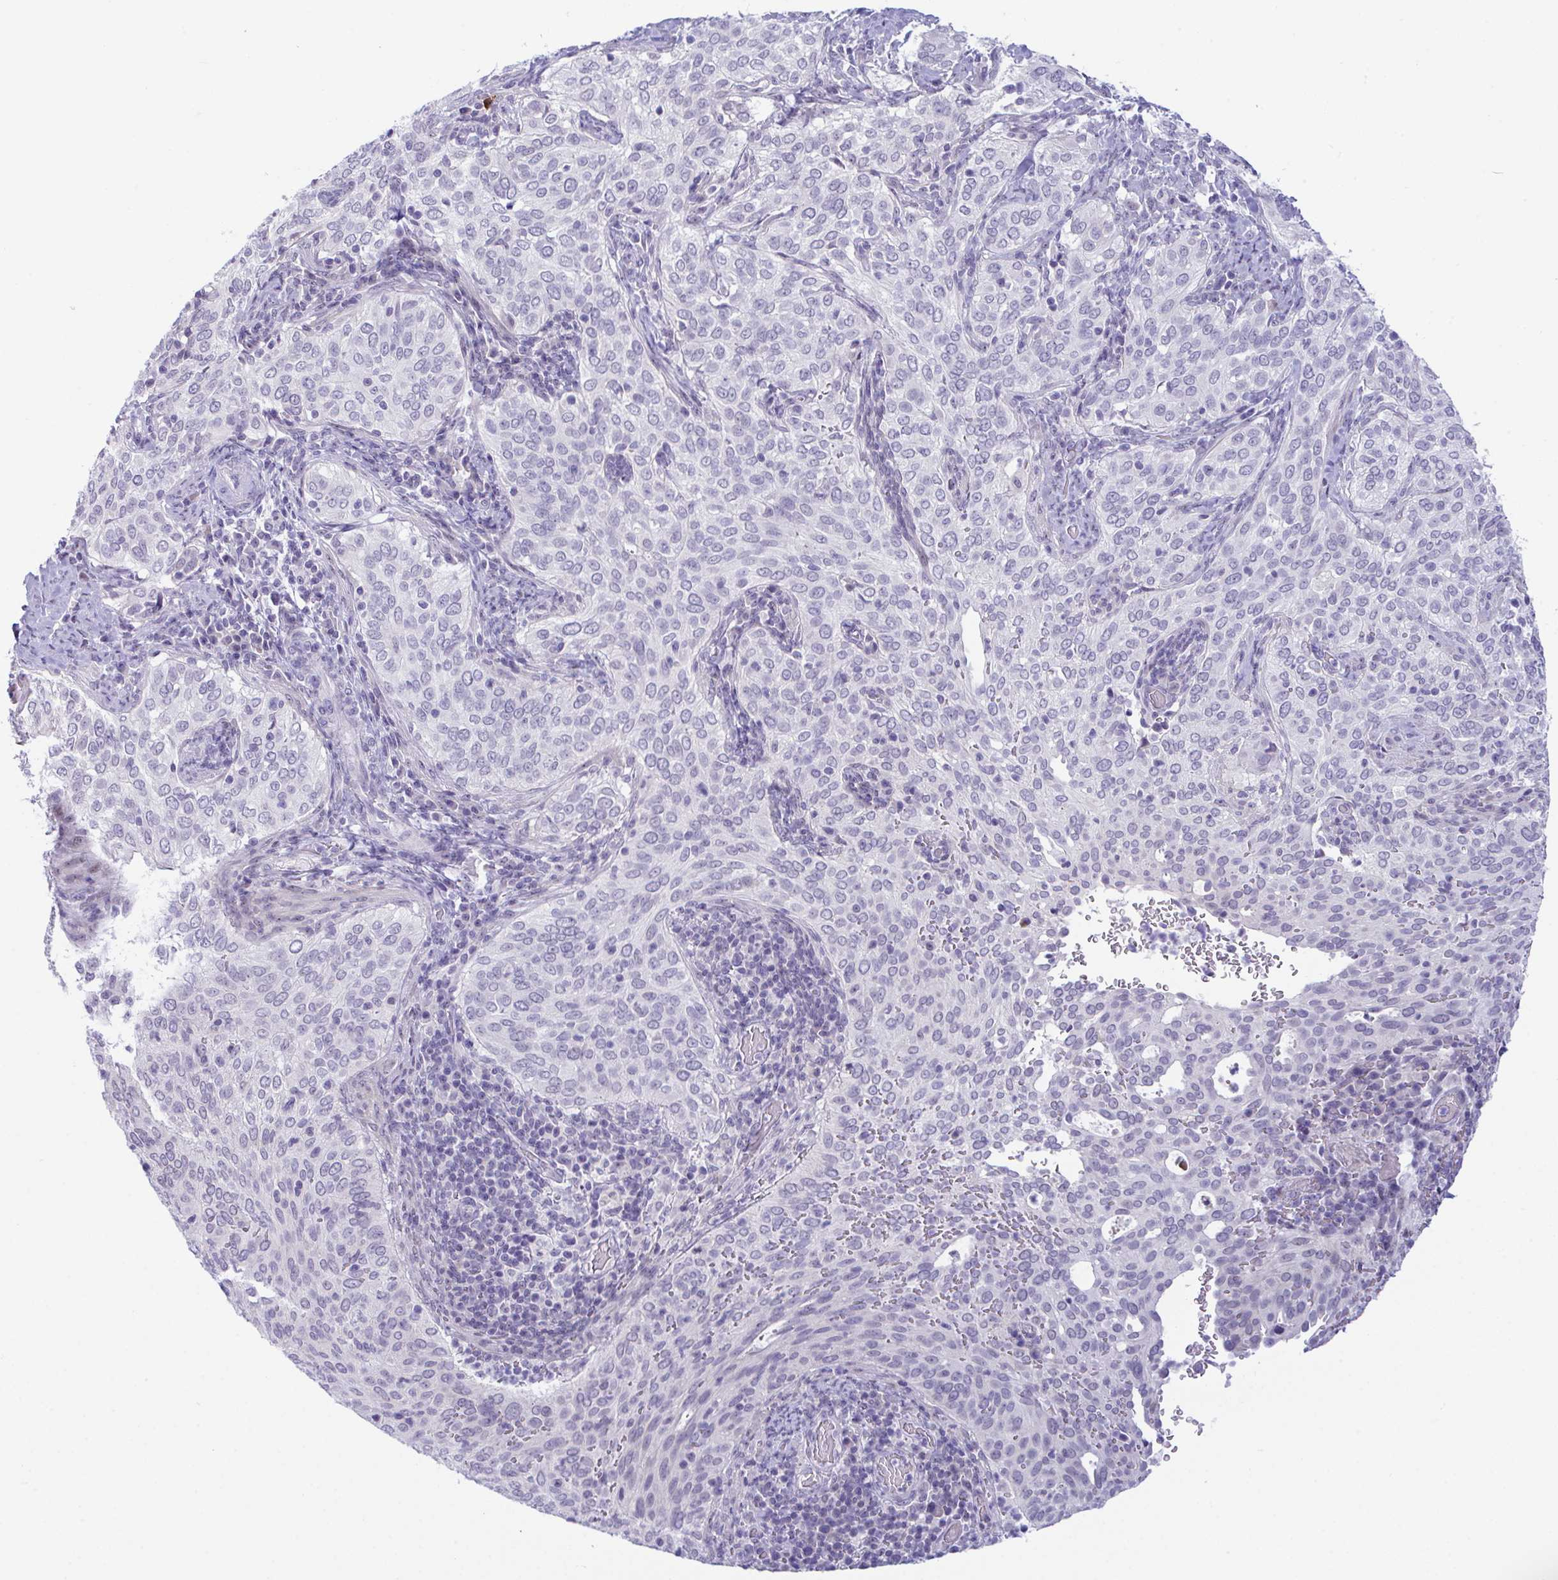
{"staining": {"intensity": "negative", "quantity": "none", "location": "none"}, "tissue": "cervical cancer", "cell_type": "Tumor cells", "image_type": "cancer", "snomed": [{"axis": "morphology", "description": "Squamous cell carcinoma, NOS"}, {"axis": "topography", "description": "Cervix"}], "caption": "An immunohistochemistry (IHC) image of cervical squamous cell carcinoma is shown. There is no staining in tumor cells of cervical squamous cell carcinoma.", "gene": "USP35", "patient": {"sex": "female", "age": 38}}